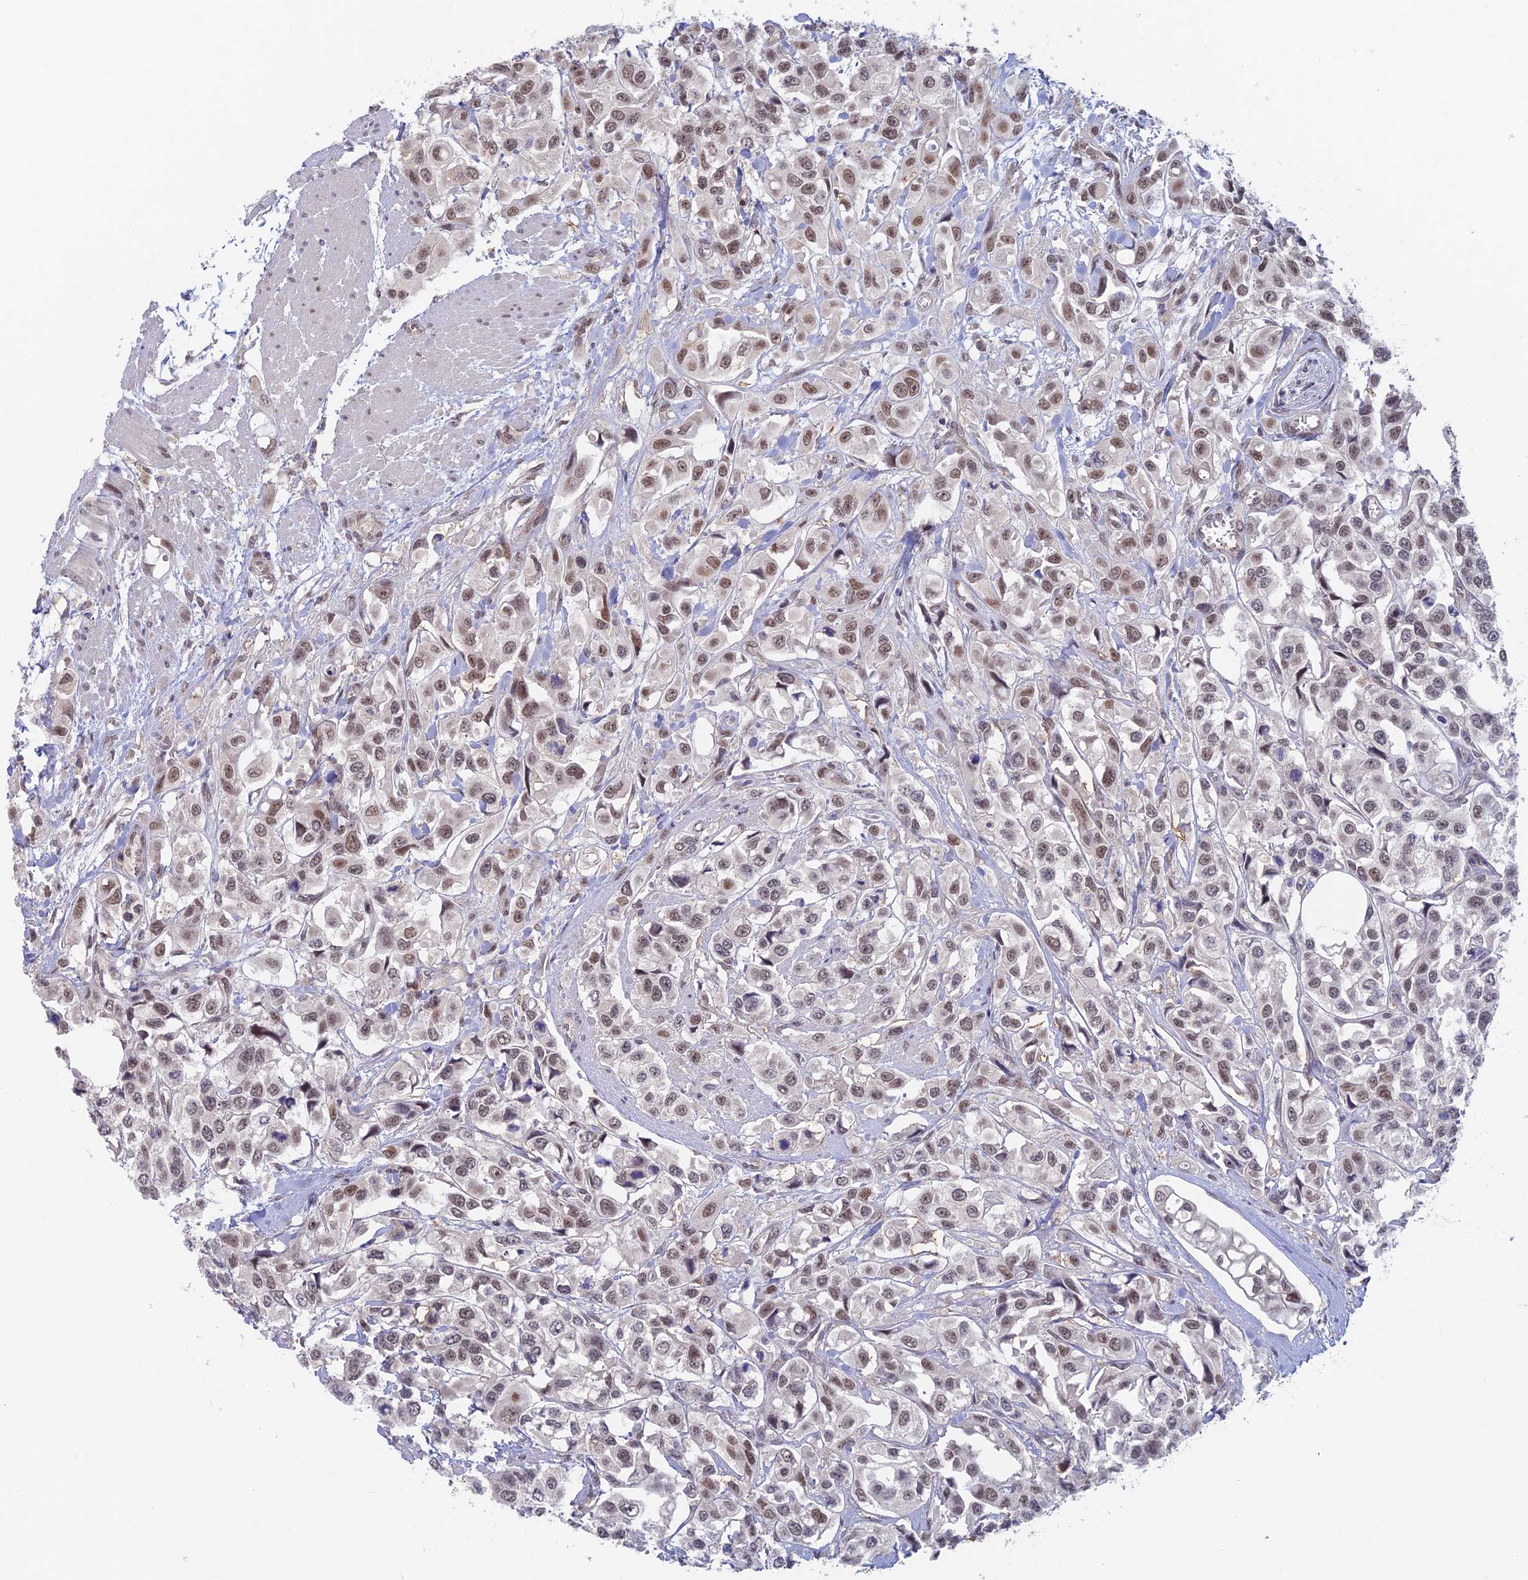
{"staining": {"intensity": "moderate", "quantity": ">75%", "location": "nuclear"}, "tissue": "urothelial cancer", "cell_type": "Tumor cells", "image_type": "cancer", "snomed": [{"axis": "morphology", "description": "Urothelial carcinoma, High grade"}, {"axis": "topography", "description": "Urinary bladder"}], "caption": "IHC (DAB (3,3'-diaminobenzidine)) staining of high-grade urothelial carcinoma displays moderate nuclear protein staining in about >75% of tumor cells. The protein of interest is shown in brown color, while the nuclei are stained blue.", "gene": "ZUP1", "patient": {"sex": "male", "age": 67}}